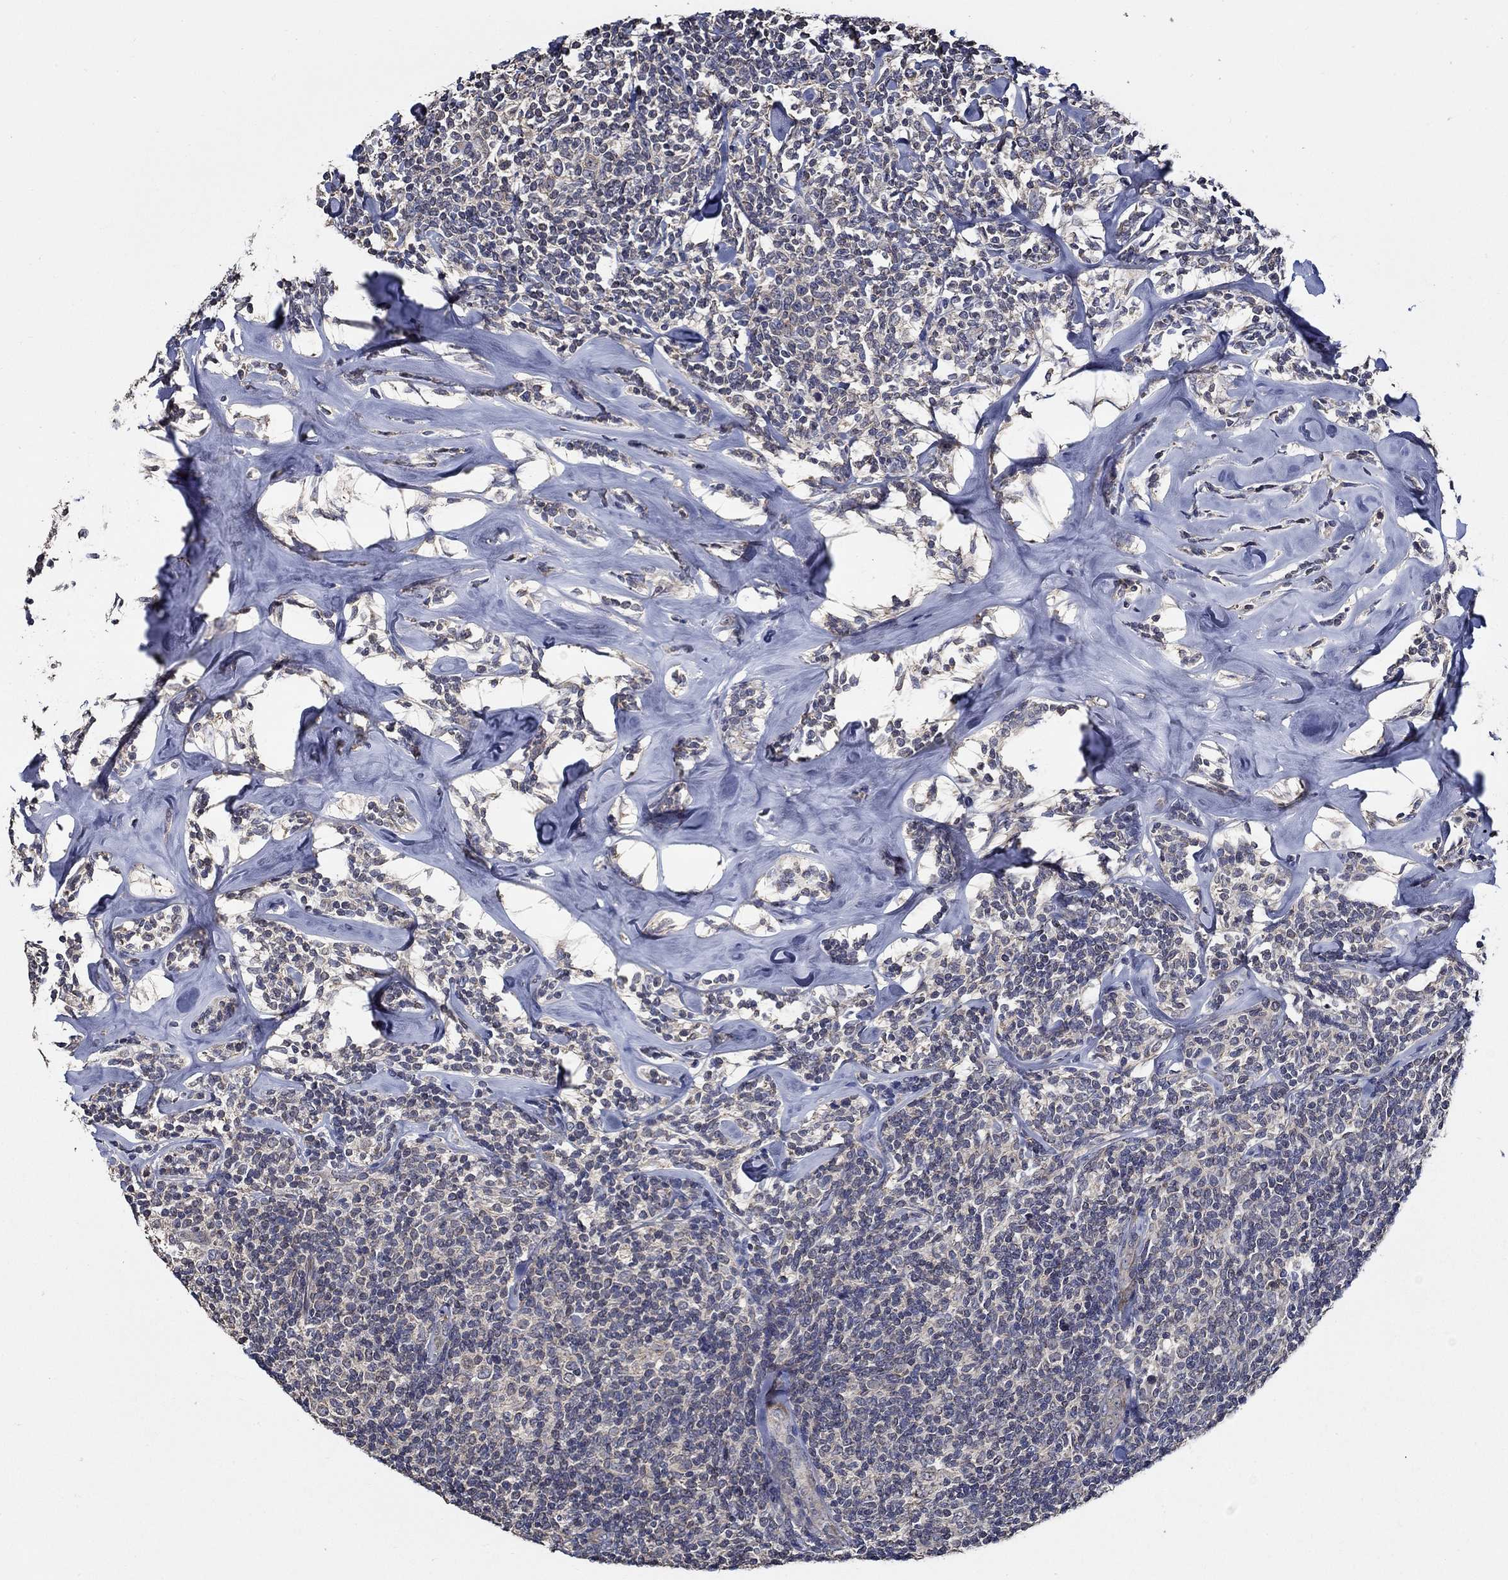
{"staining": {"intensity": "negative", "quantity": "none", "location": "none"}, "tissue": "lymphoma", "cell_type": "Tumor cells", "image_type": "cancer", "snomed": [{"axis": "morphology", "description": "Malignant lymphoma, non-Hodgkin's type, Low grade"}, {"axis": "topography", "description": "Lymph node"}], "caption": "This is an immunohistochemistry (IHC) photomicrograph of human low-grade malignant lymphoma, non-Hodgkin's type. There is no staining in tumor cells.", "gene": "WDR53", "patient": {"sex": "female", "age": 56}}